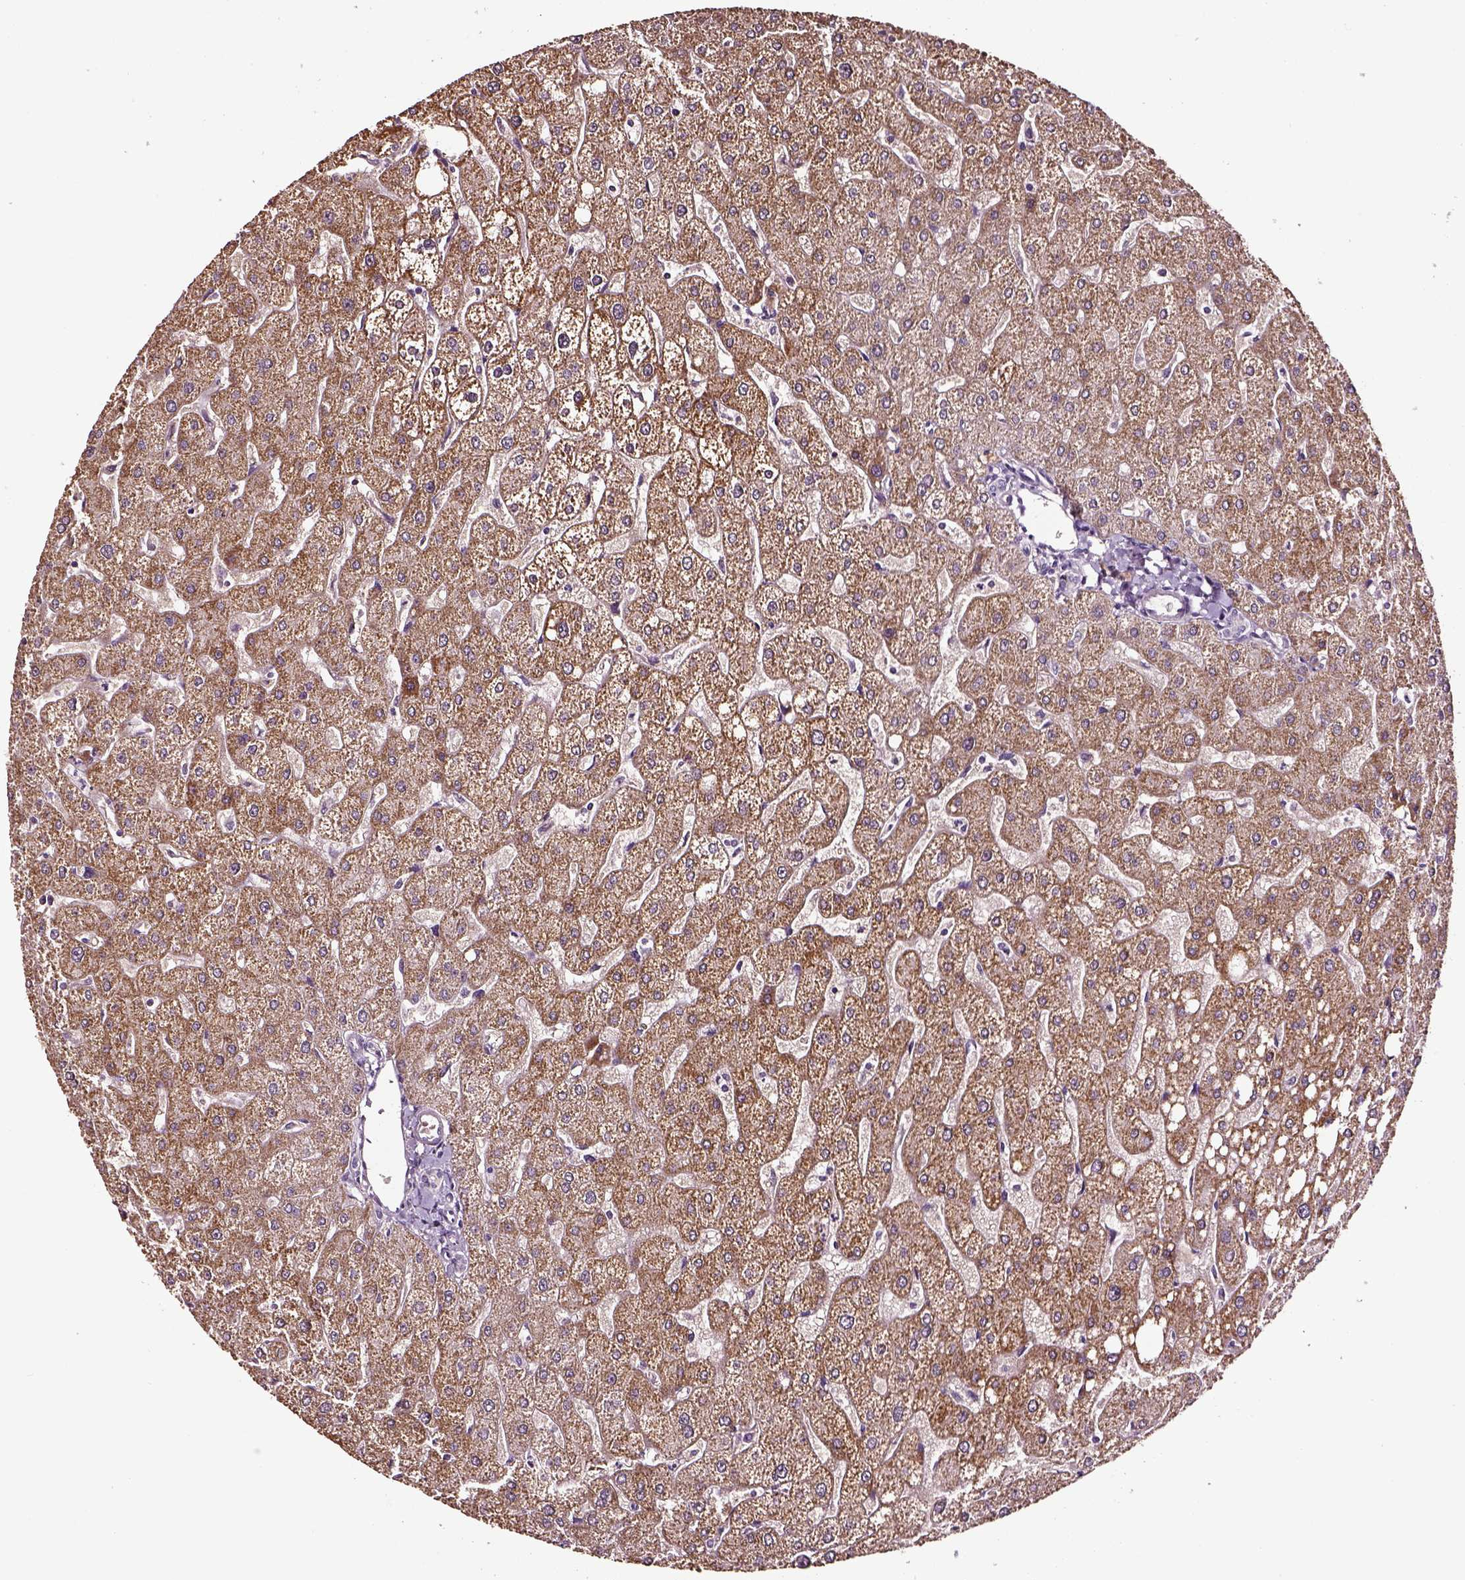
{"staining": {"intensity": "negative", "quantity": "none", "location": "none"}, "tissue": "liver", "cell_type": "Cholangiocytes", "image_type": "normal", "snomed": [{"axis": "morphology", "description": "Normal tissue, NOS"}, {"axis": "topography", "description": "Liver"}], "caption": "Histopathology image shows no significant protein staining in cholangiocytes of unremarkable liver. Nuclei are stained in blue.", "gene": "AADAT", "patient": {"sex": "male", "age": 67}}